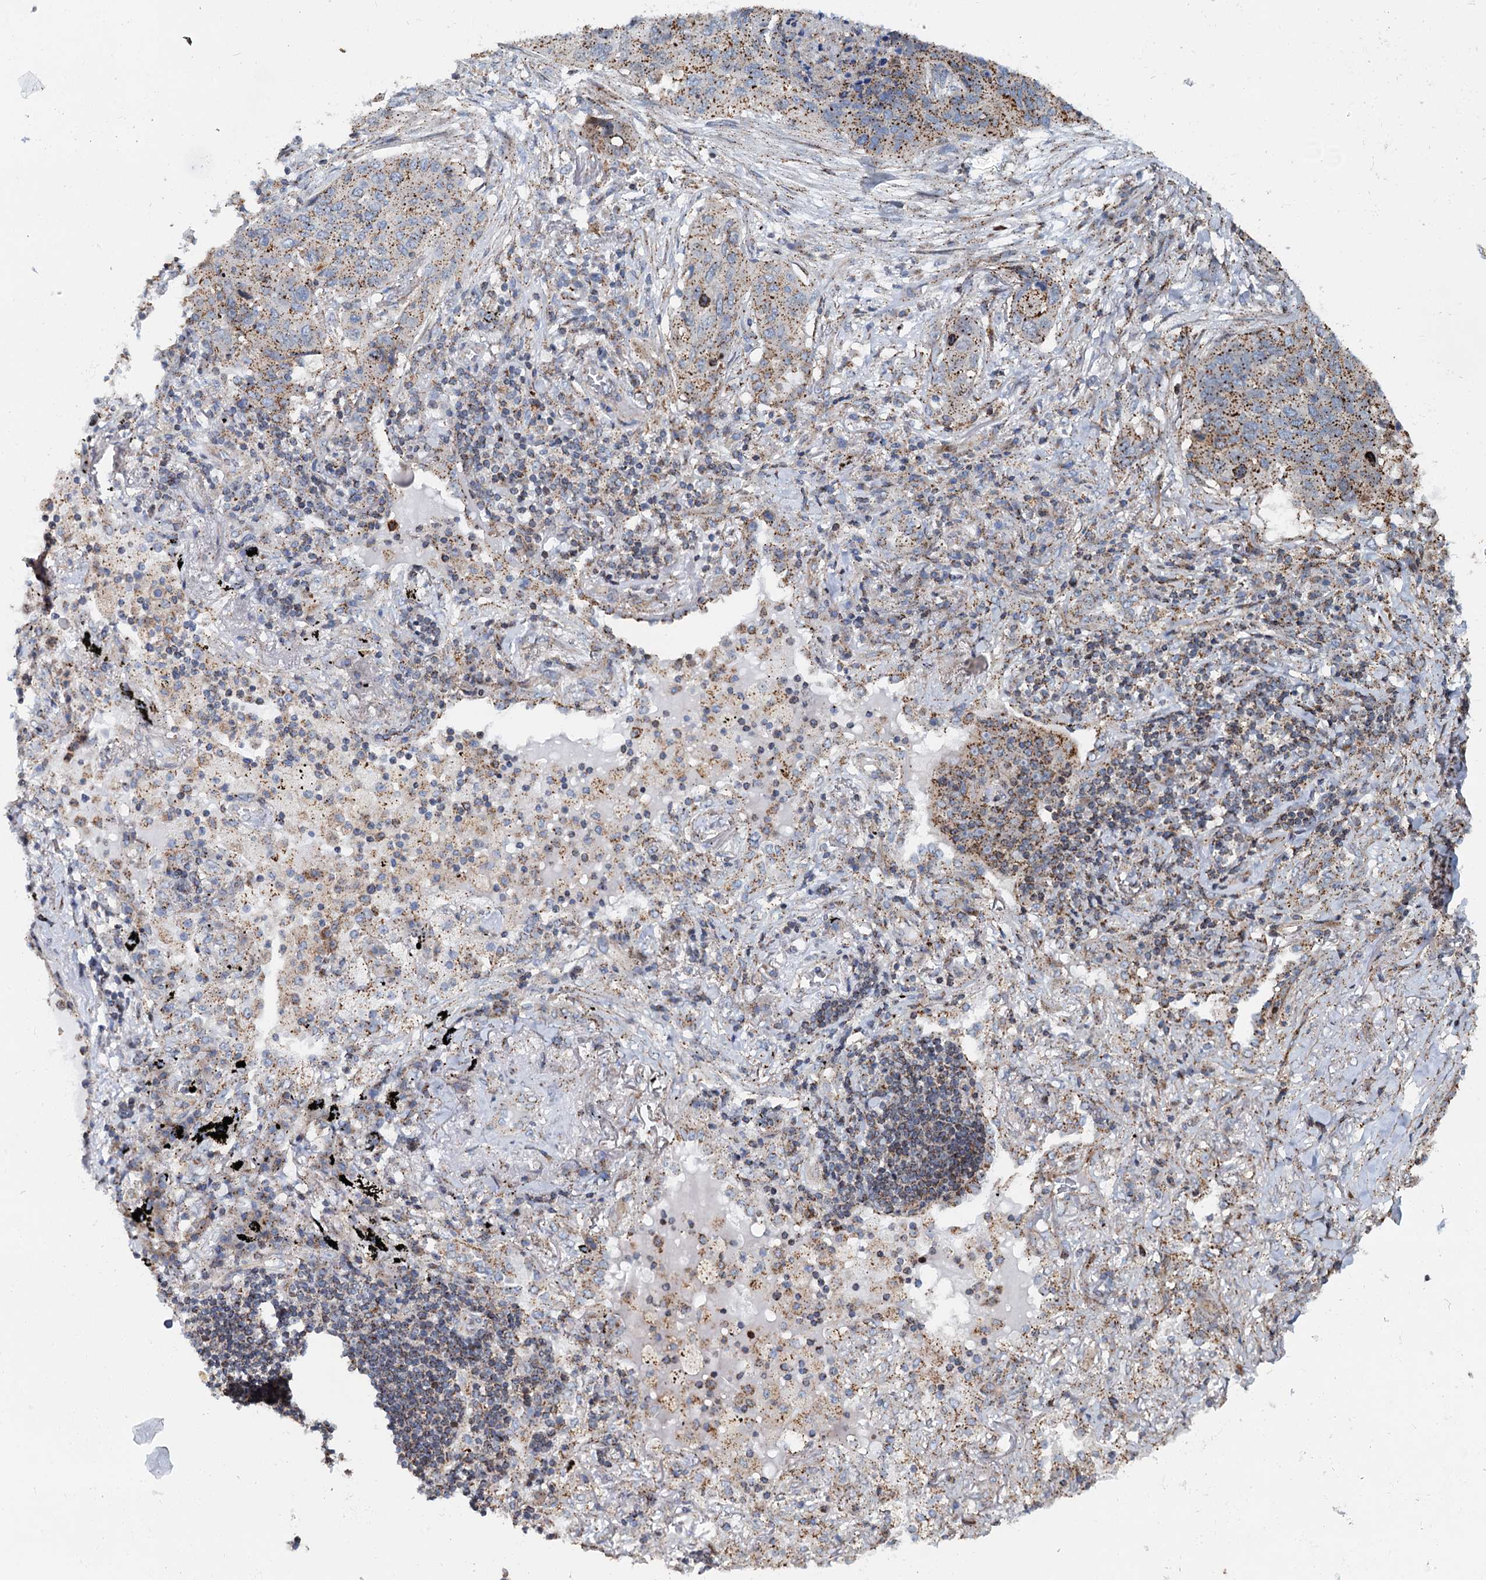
{"staining": {"intensity": "moderate", "quantity": ">75%", "location": "cytoplasmic/membranous"}, "tissue": "lung cancer", "cell_type": "Tumor cells", "image_type": "cancer", "snomed": [{"axis": "morphology", "description": "Squamous cell carcinoma, NOS"}, {"axis": "topography", "description": "Lung"}], "caption": "Immunohistochemical staining of squamous cell carcinoma (lung) demonstrates medium levels of moderate cytoplasmic/membranous protein staining in about >75% of tumor cells.", "gene": "PSEN1", "patient": {"sex": "female", "age": 63}}